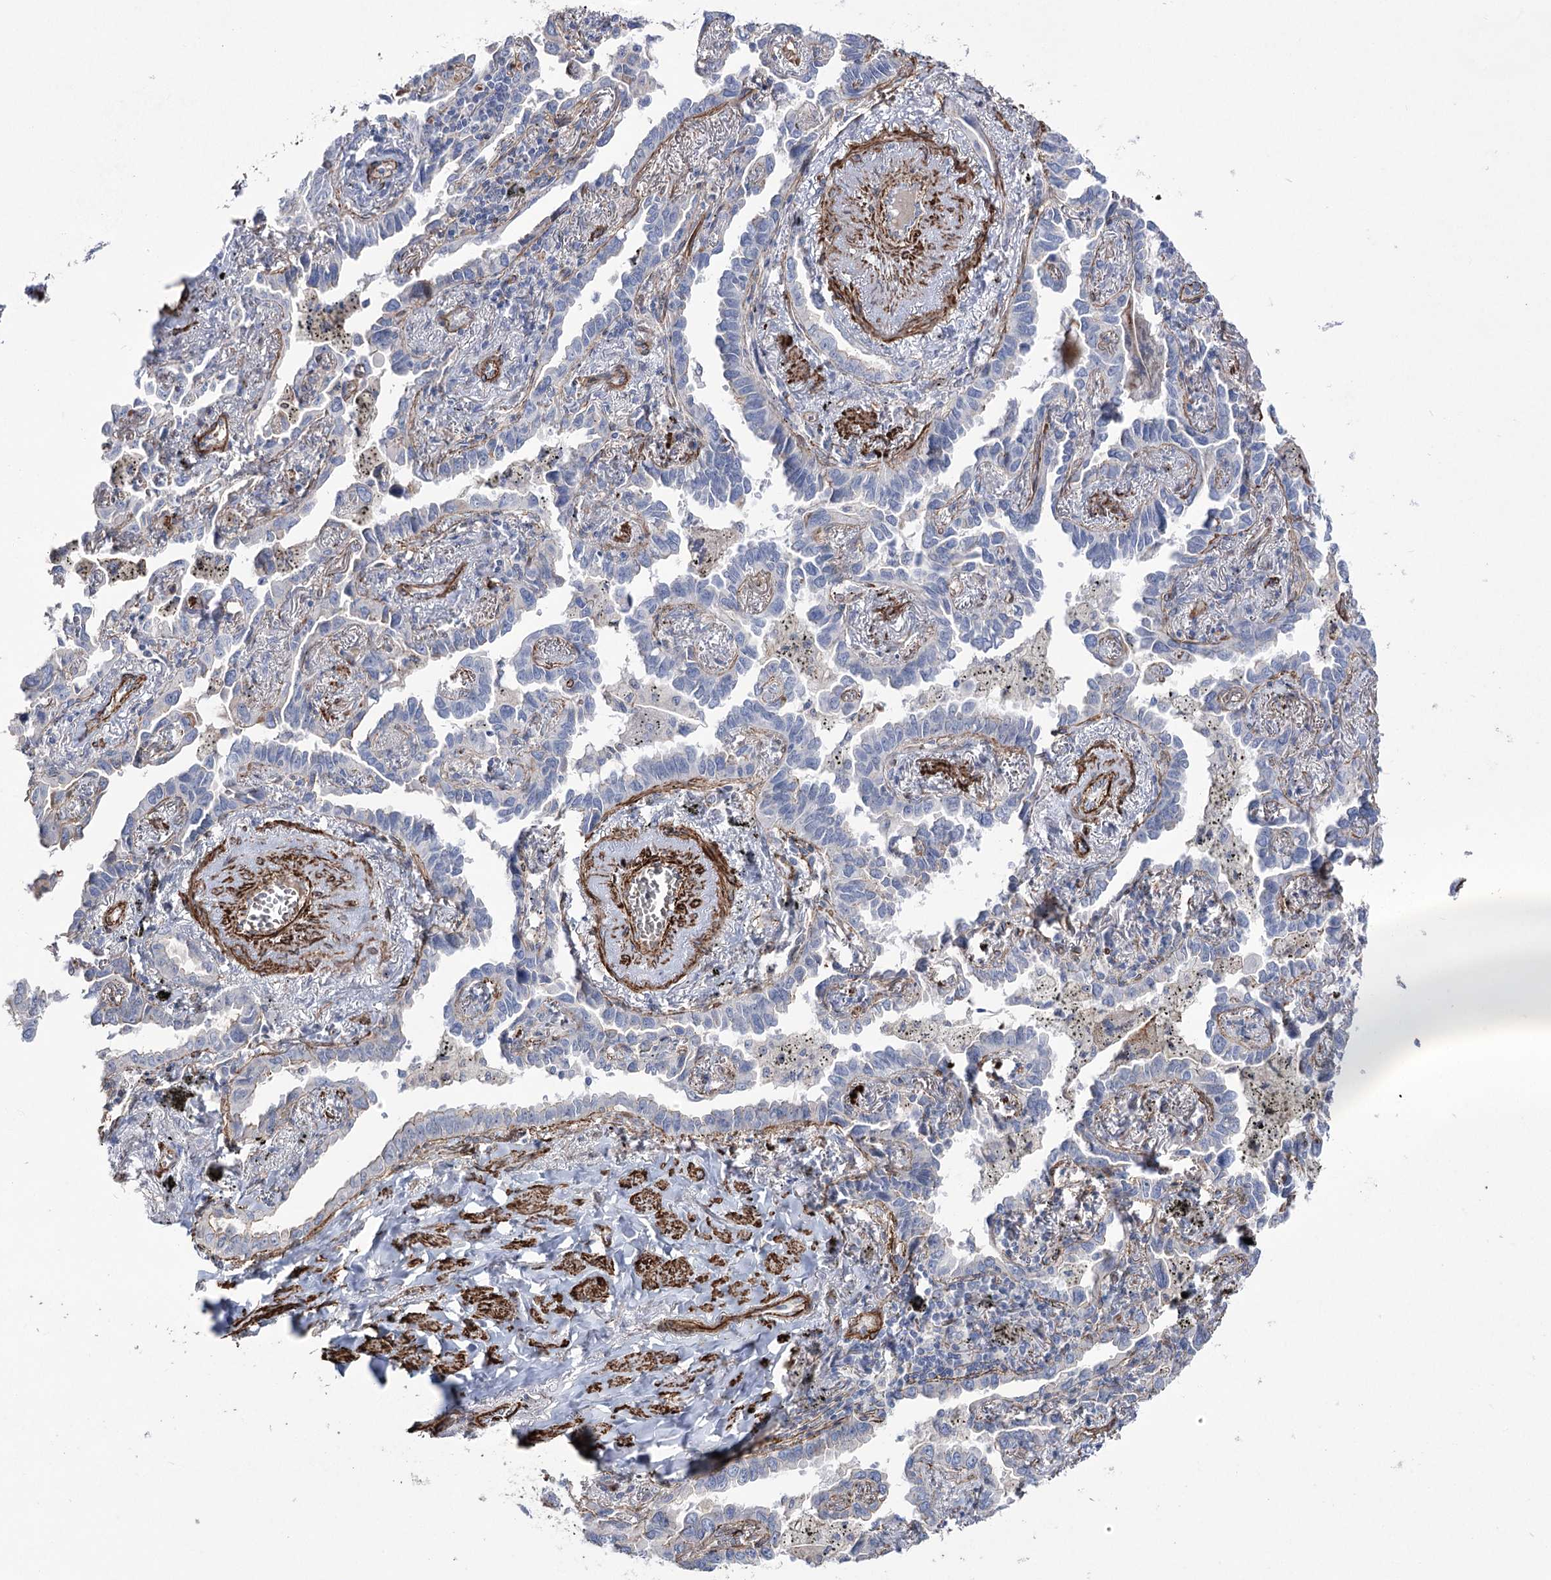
{"staining": {"intensity": "negative", "quantity": "none", "location": "none"}, "tissue": "lung cancer", "cell_type": "Tumor cells", "image_type": "cancer", "snomed": [{"axis": "morphology", "description": "Adenocarcinoma, NOS"}, {"axis": "topography", "description": "Lung"}], "caption": "A high-resolution histopathology image shows immunohistochemistry staining of lung cancer (adenocarcinoma), which reveals no significant positivity in tumor cells. The staining was performed using DAB (3,3'-diaminobenzidine) to visualize the protein expression in brown, while the nuclei were stained in blue with hematoxylin (Magnification: 20x).", "gene": "ARHGAP20", "patient": {"sex": "male", "age": 67}}